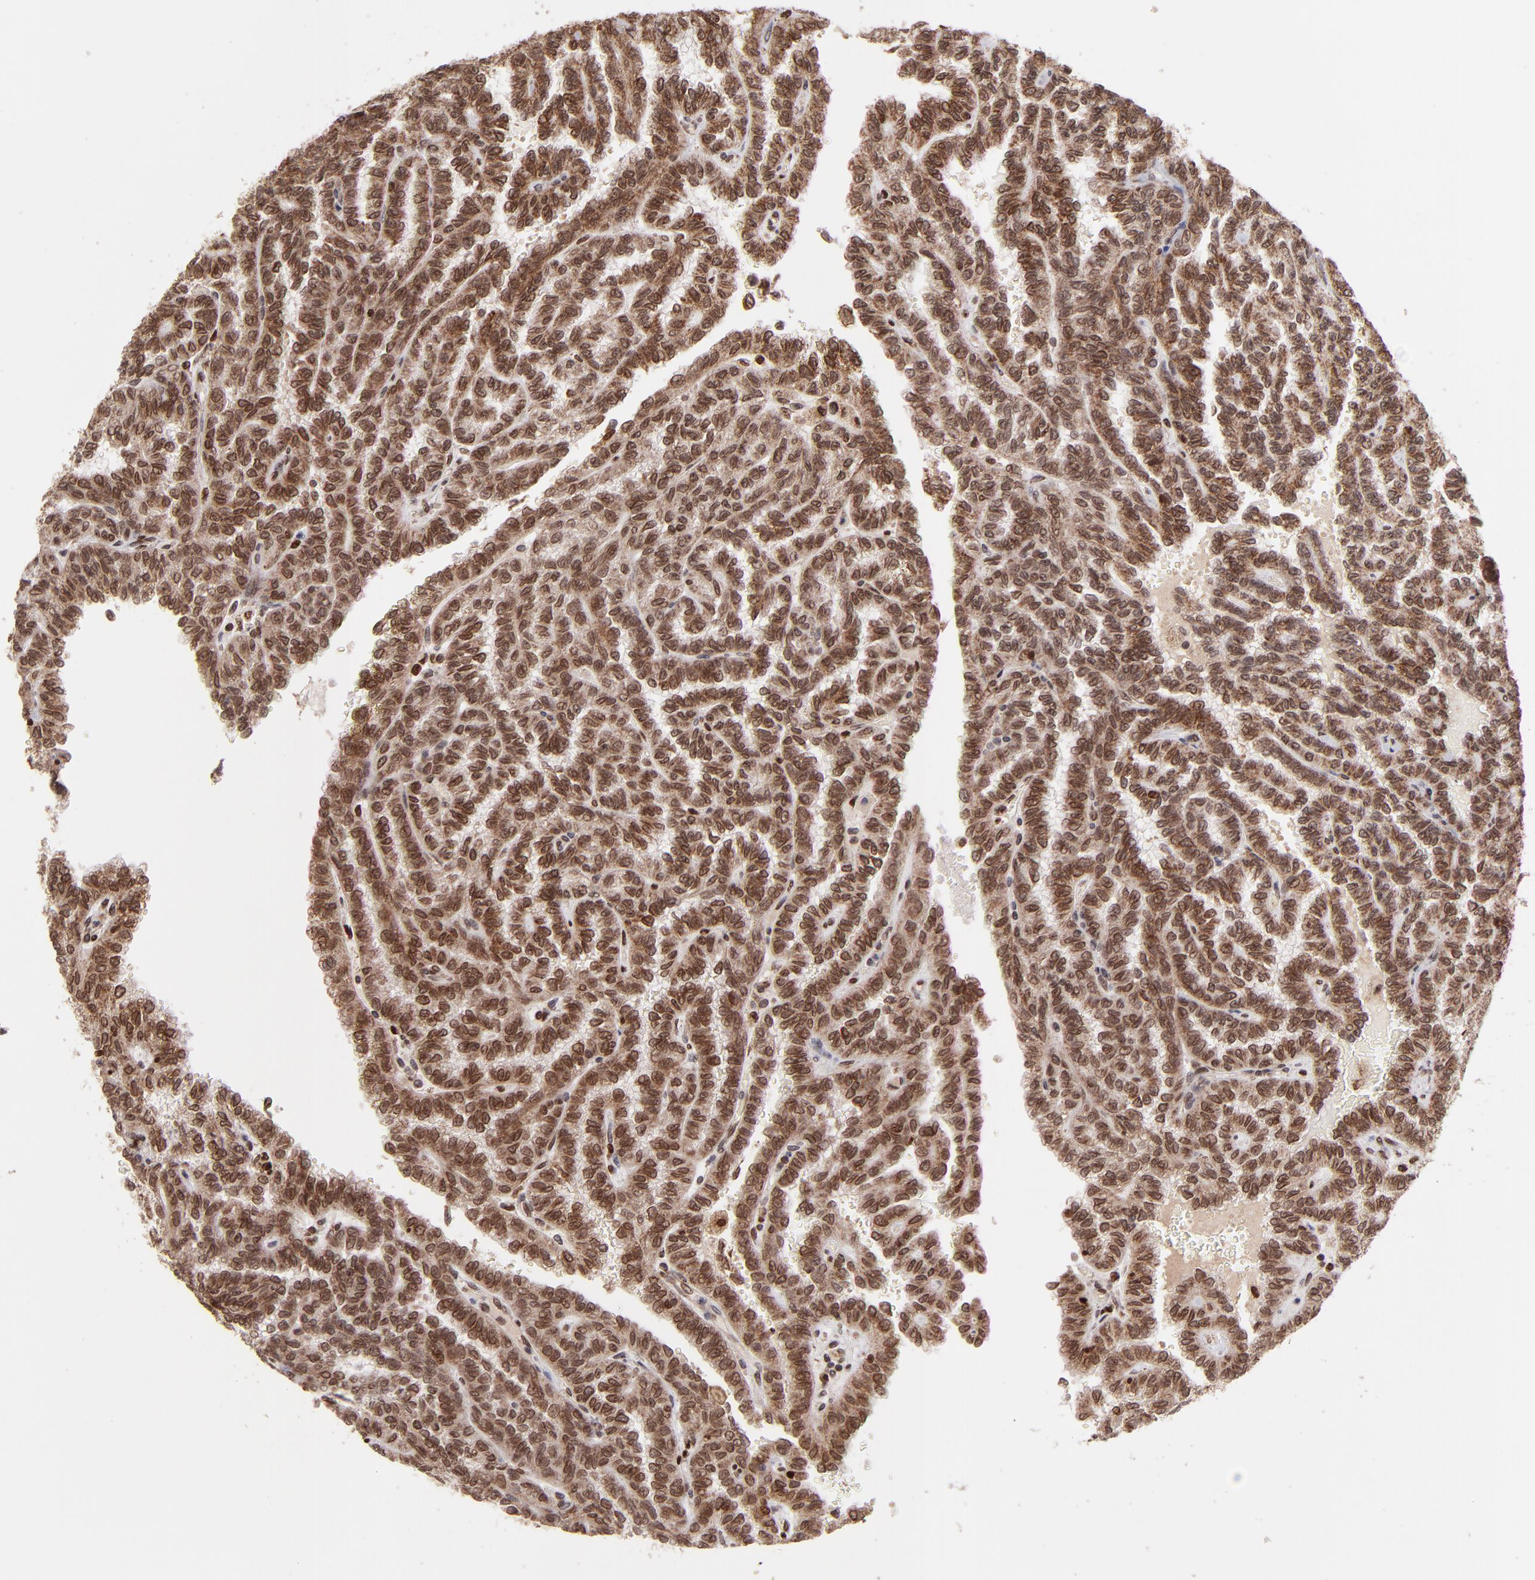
{"staining": {"intensity": "moderate", "quantity": ">75%", "location": "cytoplasmic/membranous,nuclear"}, "tissue": "renal cancer", "cell_type": "Tumor cells", "image_type": "cancer", "snomed": [{"axis": "morphology", "description": "Inflammation, NOS"}, {"axis": "morphology", "description": "Adenocarcinoma, NOS"}, {"axis": "topography", "description": "Kidney"}], "caption": "Human renal cancer (adenocarcinoma) stained with a protein marker displays moderate staining in tumor cells.", "gene": "TOP1MT", "patient": {"sex": "male", "age": 68}}